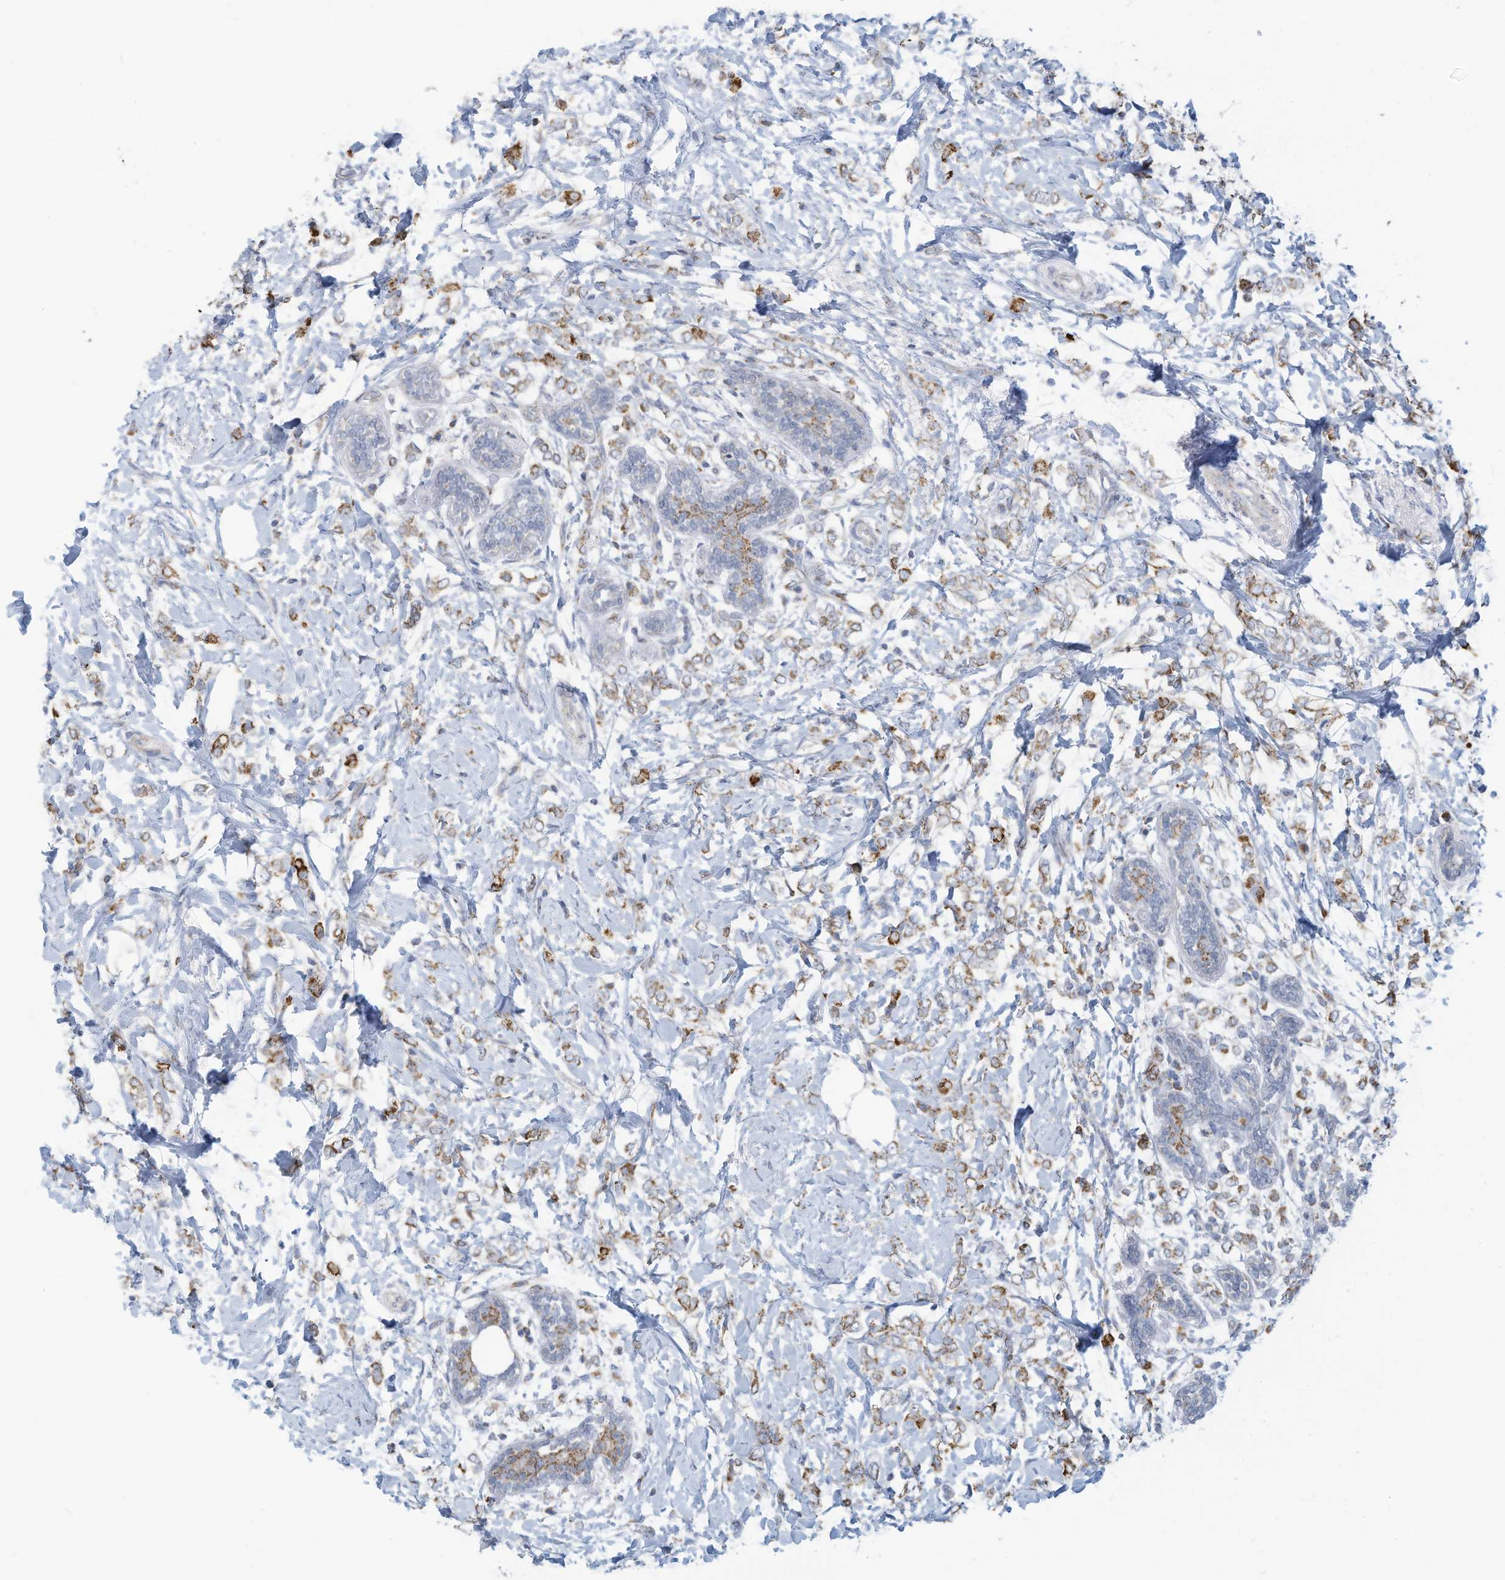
{"staining": {"intensity": "weak", "quantity": "25%-75%", "location": "cytoplasmic/membranous"}, "tissue": "breast cancer", "cell_type": "Tumor cells", "image_type": "cancer", "snomed": [{"axis": "morphology", "description": "Normal tissue, NOS"}, {"axis": "morphology", "description": "Lobular carcinoma"}, {"axis": "topography", "description": "Breast"}], "caption": "There is low levels of weak cytoplasmic/membranous staining in tumor cells of lobular carcinoma (breast), as demonstrated by immunohistochemical staining (brown color).", "gene": "NLN", "patient": {"sex": "female", "age": 47}}